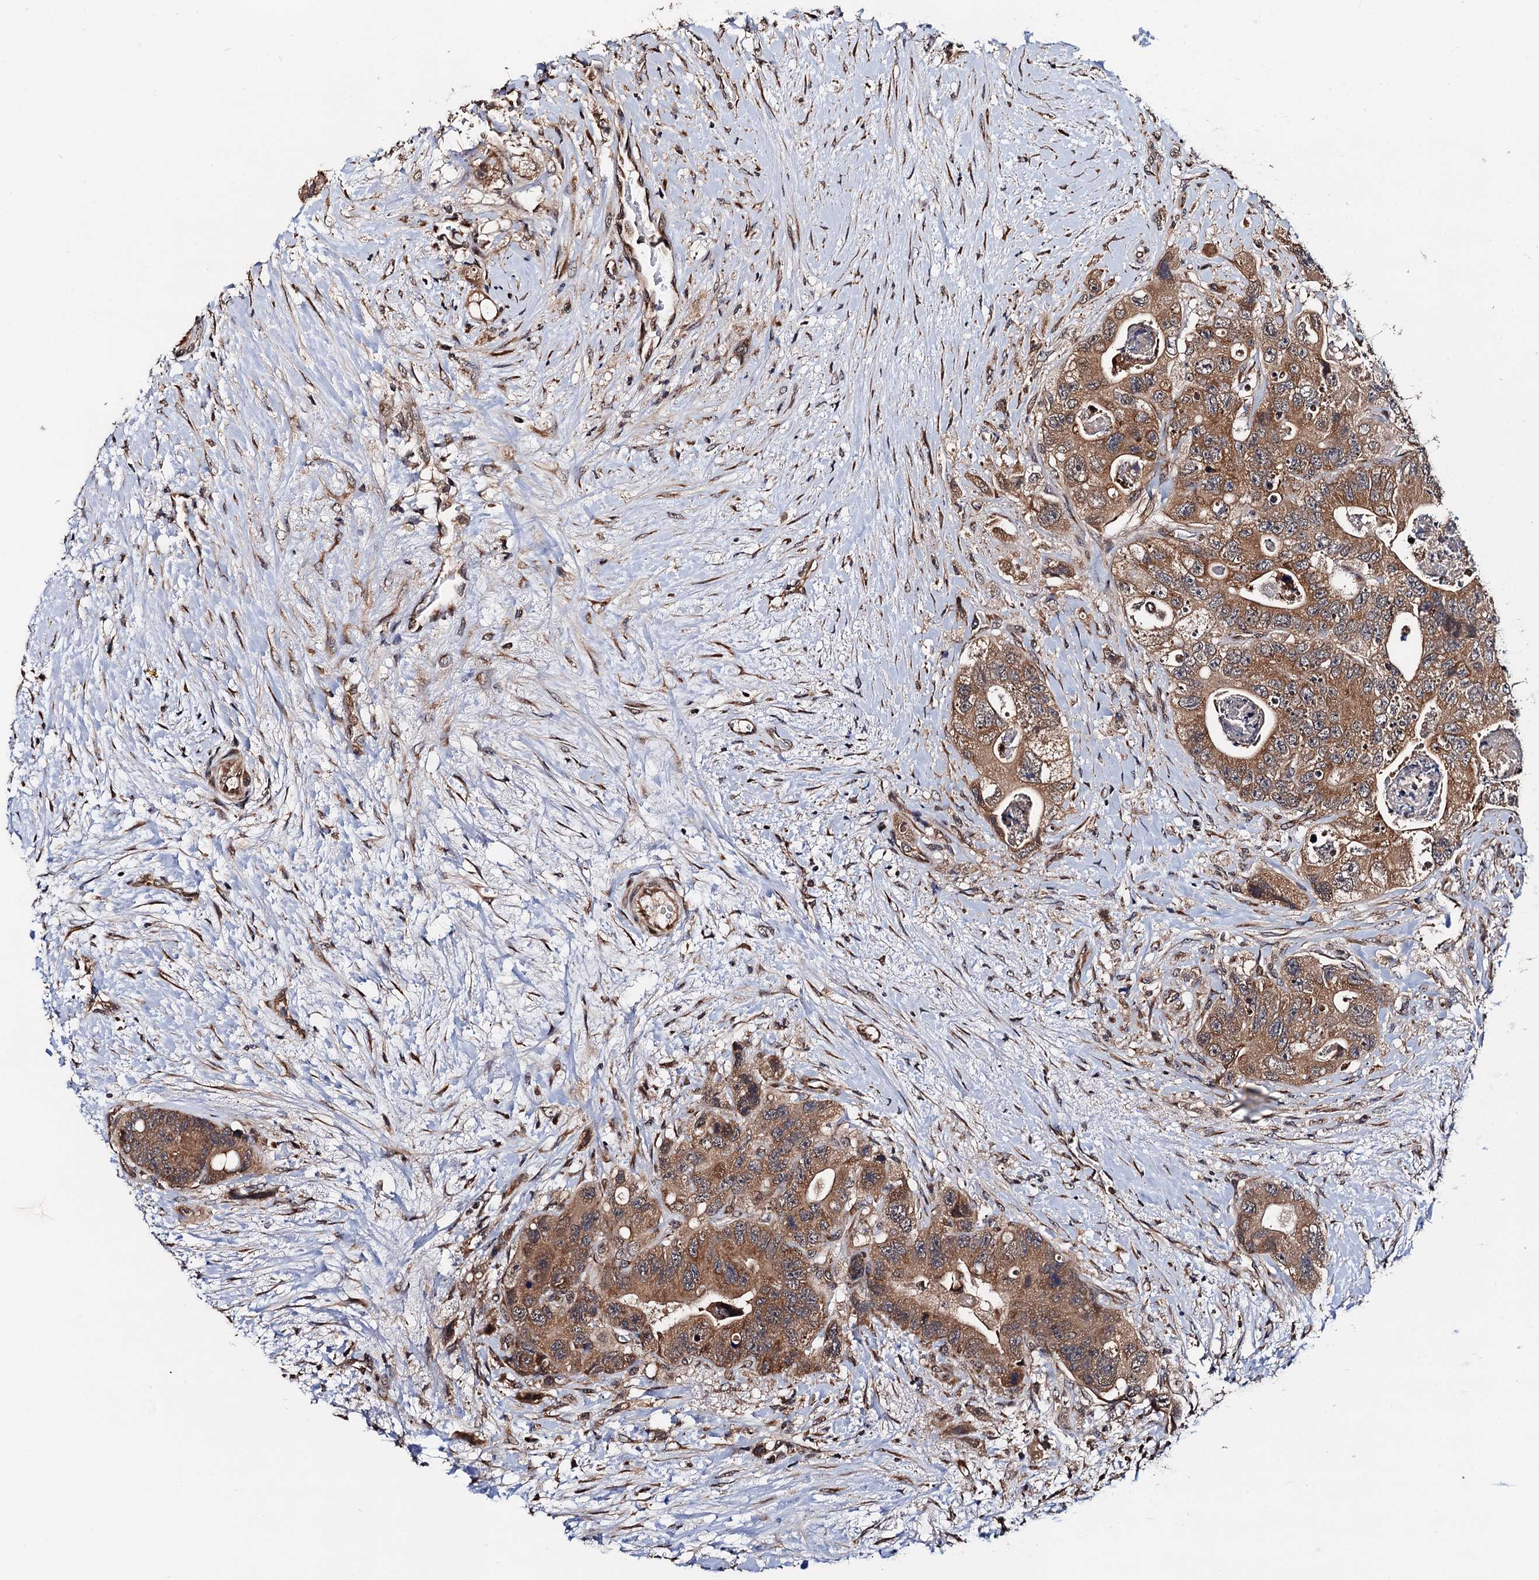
{"staining": {"intensity": "moderate", "quantity": ">75%", "location": "cytoplasmic/membranous"}, "tissue": "colorectal cancer", "cell_type": "Tumor cells", "image_type": "cancer", "snomed": [{"axis": "morphology", "description": "Adenocarcinoma, NOS"}, {"axis": "topography", "description": "Colon"}], "caption": "This image reveals colorectal cancer stained with immunohistochemistry (IHC) to label a protein in brown. The cytoplasmic/membranous of tumor cells show moderate positivity for the protein. Nuclei are counter-stained blue.", "gene": "NAA16", "patient": {"sex": "female", "age": 46}}